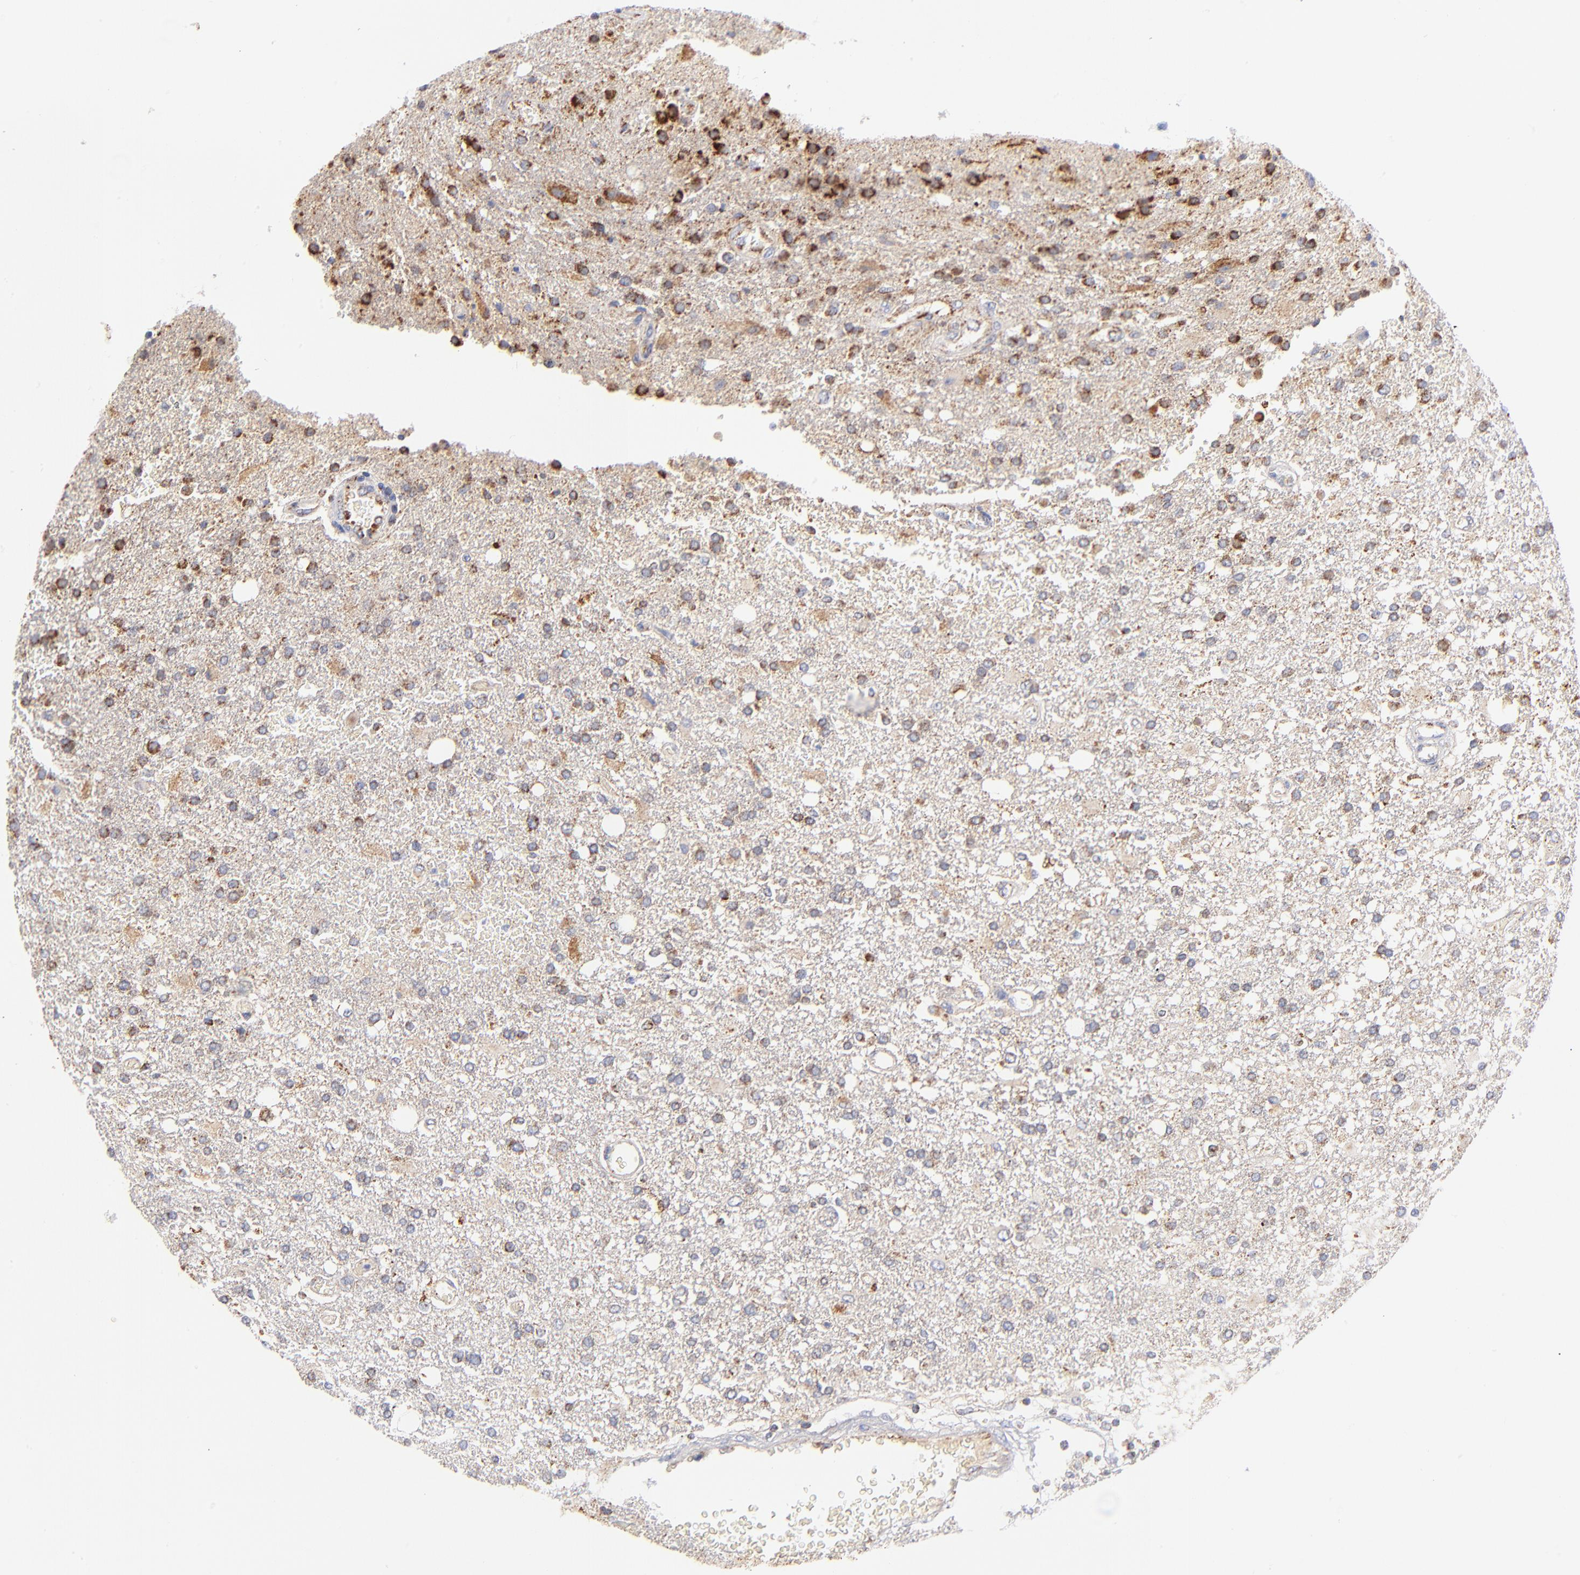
{"staining": {"intensity": "moderate", "quantity": "25%-75%", "location": "cytoplasmic/membranous"}, "tissue": "glioma", "cell_type": "Tumor cells", "image_type": "cancer", "snomed": [{"axis": "morphology", "description": "Glioma, malignant, High grade"}, {"axis": "topography", "description": "Cerebral cortex"}], "caption": "Protein staining reveals moderate cytoplasmic/membranous staining in about 25%-75% of tumor cells in malignant glioma (high-grade).", "gene": "DLAT", "patient": {"sex": "male", "age": 79}}